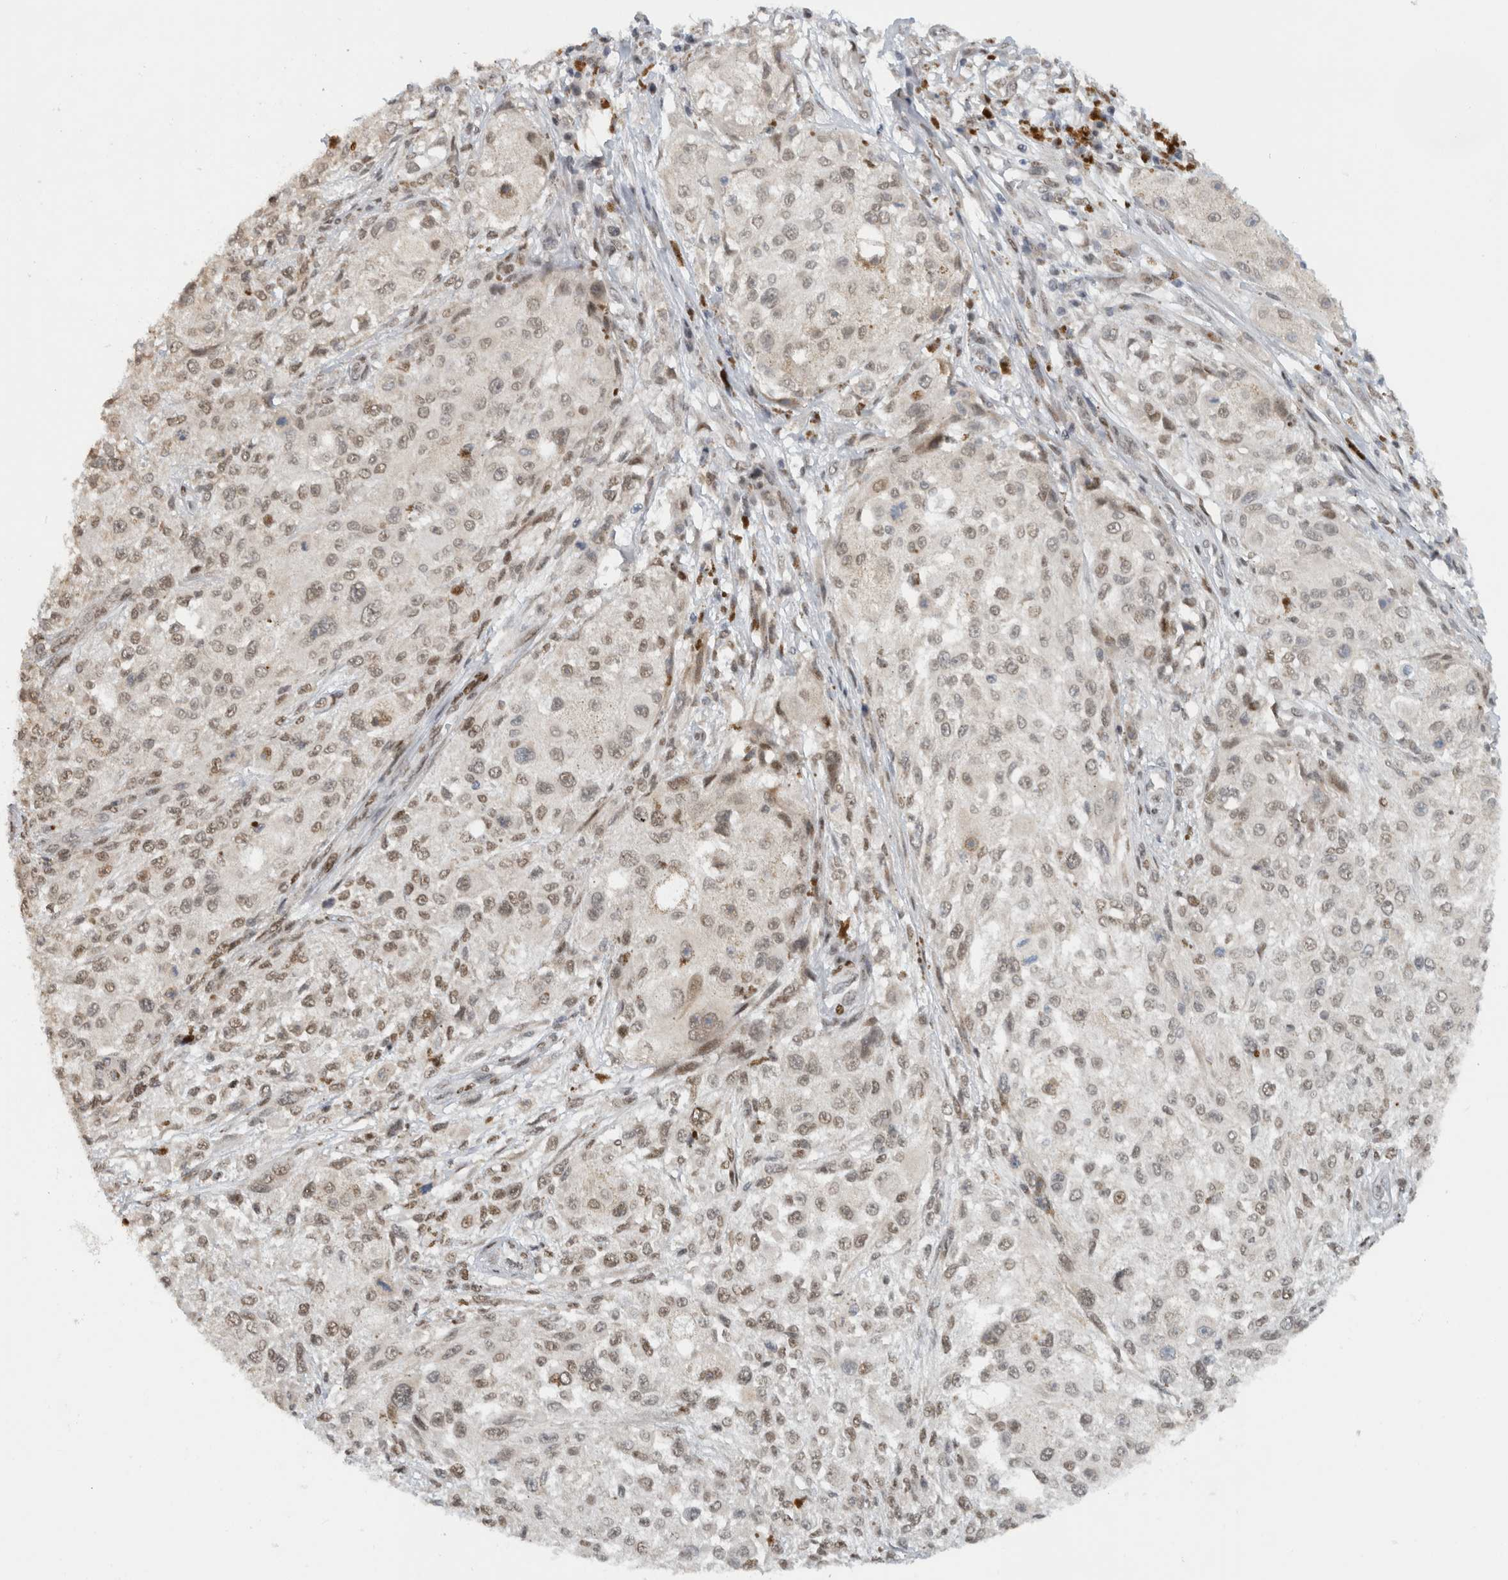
{"staining": {"intensity": "weak", "quantity": ">75%", "location": "nuclear"}, "tissue": "melanoma", "cell_type": "Tumor cells", "image_type": "cancer", "snomed": [{"axis": "morphology", "description": "Necrosis, NOS"}, {"axis": "morphology", "description": "Malignant melanoma, NOS"}, {"axis": "topography", "description": "Skin"}], "caption": "Immunohistochemistry staining of malignant melanoma, which displays low levels of weak nuclear expression in approximately >75% of tumor cells indicating weak nuclear protein staining. The staining was performed using DAB (3,3'-diaminobenzidine) (brown) for protein detection and nuclei were counterstained in hematoxylin (blue).", "gene": "HNRNPR", "patient": {"sex": "female", "age": 87}}